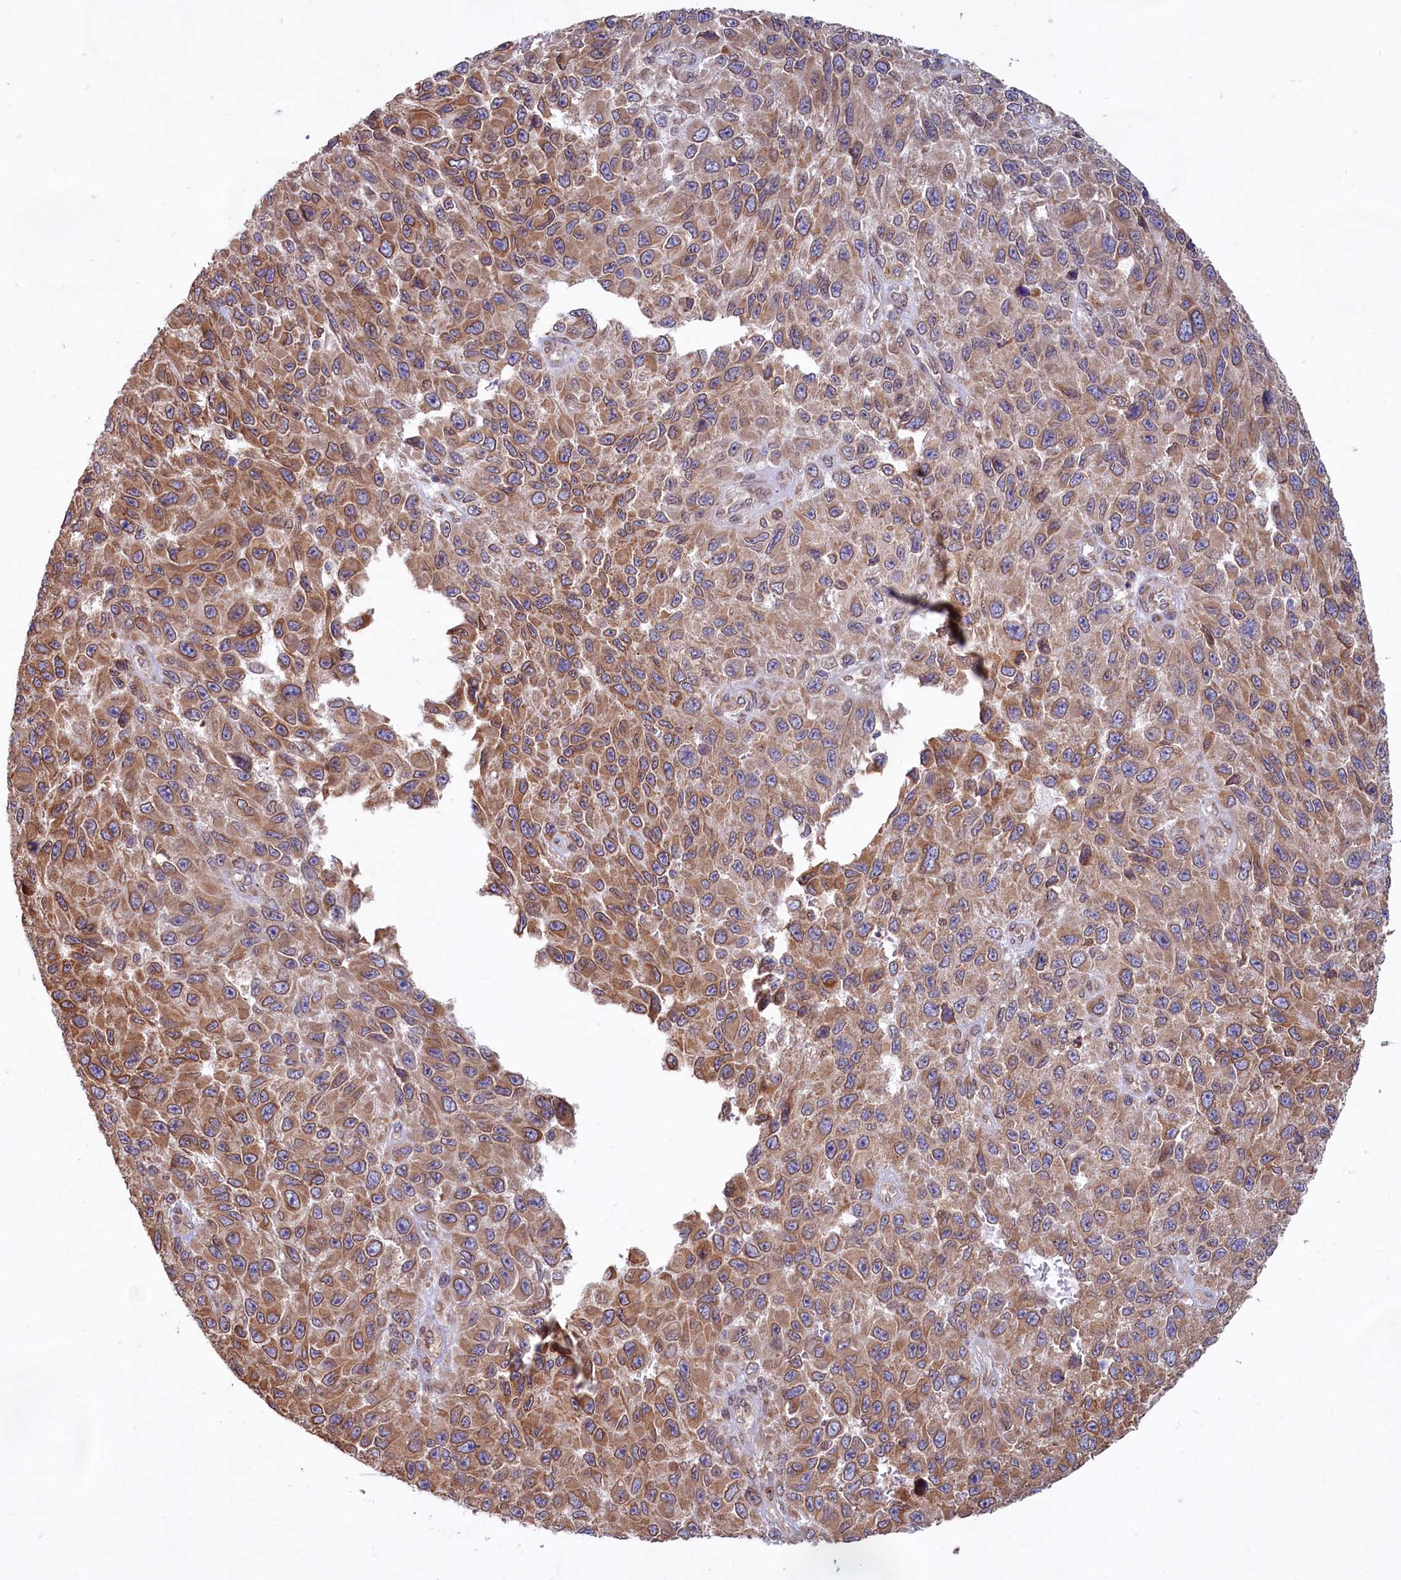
{"staining": {"intensity": "moderate", "quantity": ">75%", "location": "cytoplasmic/membranous"}, "tissue": "melanoma", "cell_type": "Tumor cells", "image_type": "cancer", "snomed": [{"axis": "morphology", "description": "Normal tissue, NOS"}, {"axis": "morphology", "description": "Malignant melanoma, NOS"}, {"axis": "topography", "description": "Skin"}], "caption": "This micrograph exhibits immunohistochemistry staining of malignant melanoma, with medium moderate cytoplasmic/membranous staining in approximately >75% of tumor cells.", "gene": "TBC1D19", "patient": {"sex": "female", "age": 96}}